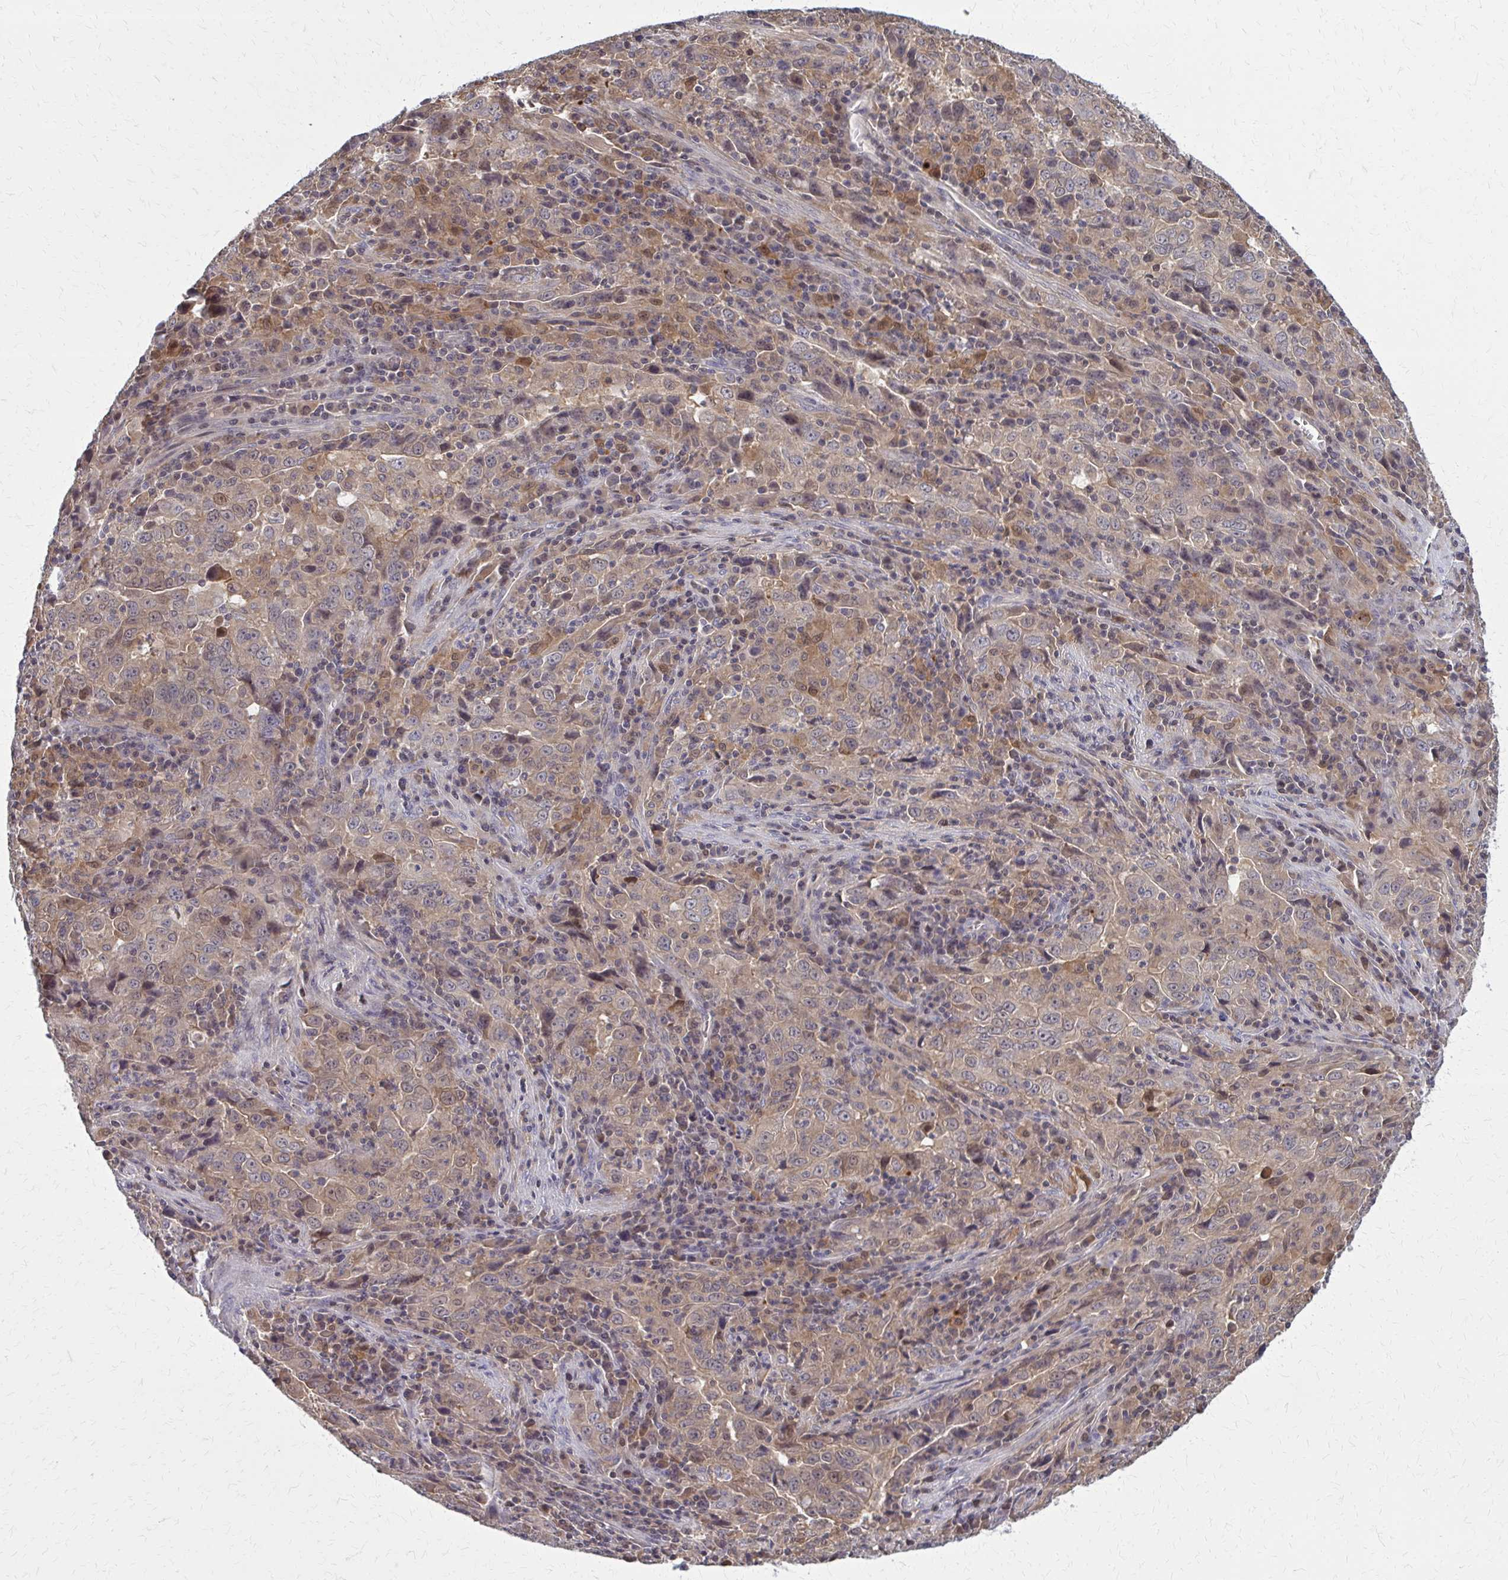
{"staining": {"intensity": "weak", "quantity": ">75%", "location": "cytoplasmic/membranous"}, "tissue": "lung cancer", "cell_type": "Tumor cells", "image_type": "cancer", "snomed": [{"axis": "morphology", "description": "Adenocarcinoma, NOS"}, {"axis": "topography", "description": "Lung"}], "caption": "DAB immunohistochemical staining of human lung cancer exhibits weak cytoplasmic/membranous protein staining in approximately >75% of tumor cells.", "gene": "DBI", "patient": {"sex": "male", "age": 67}}